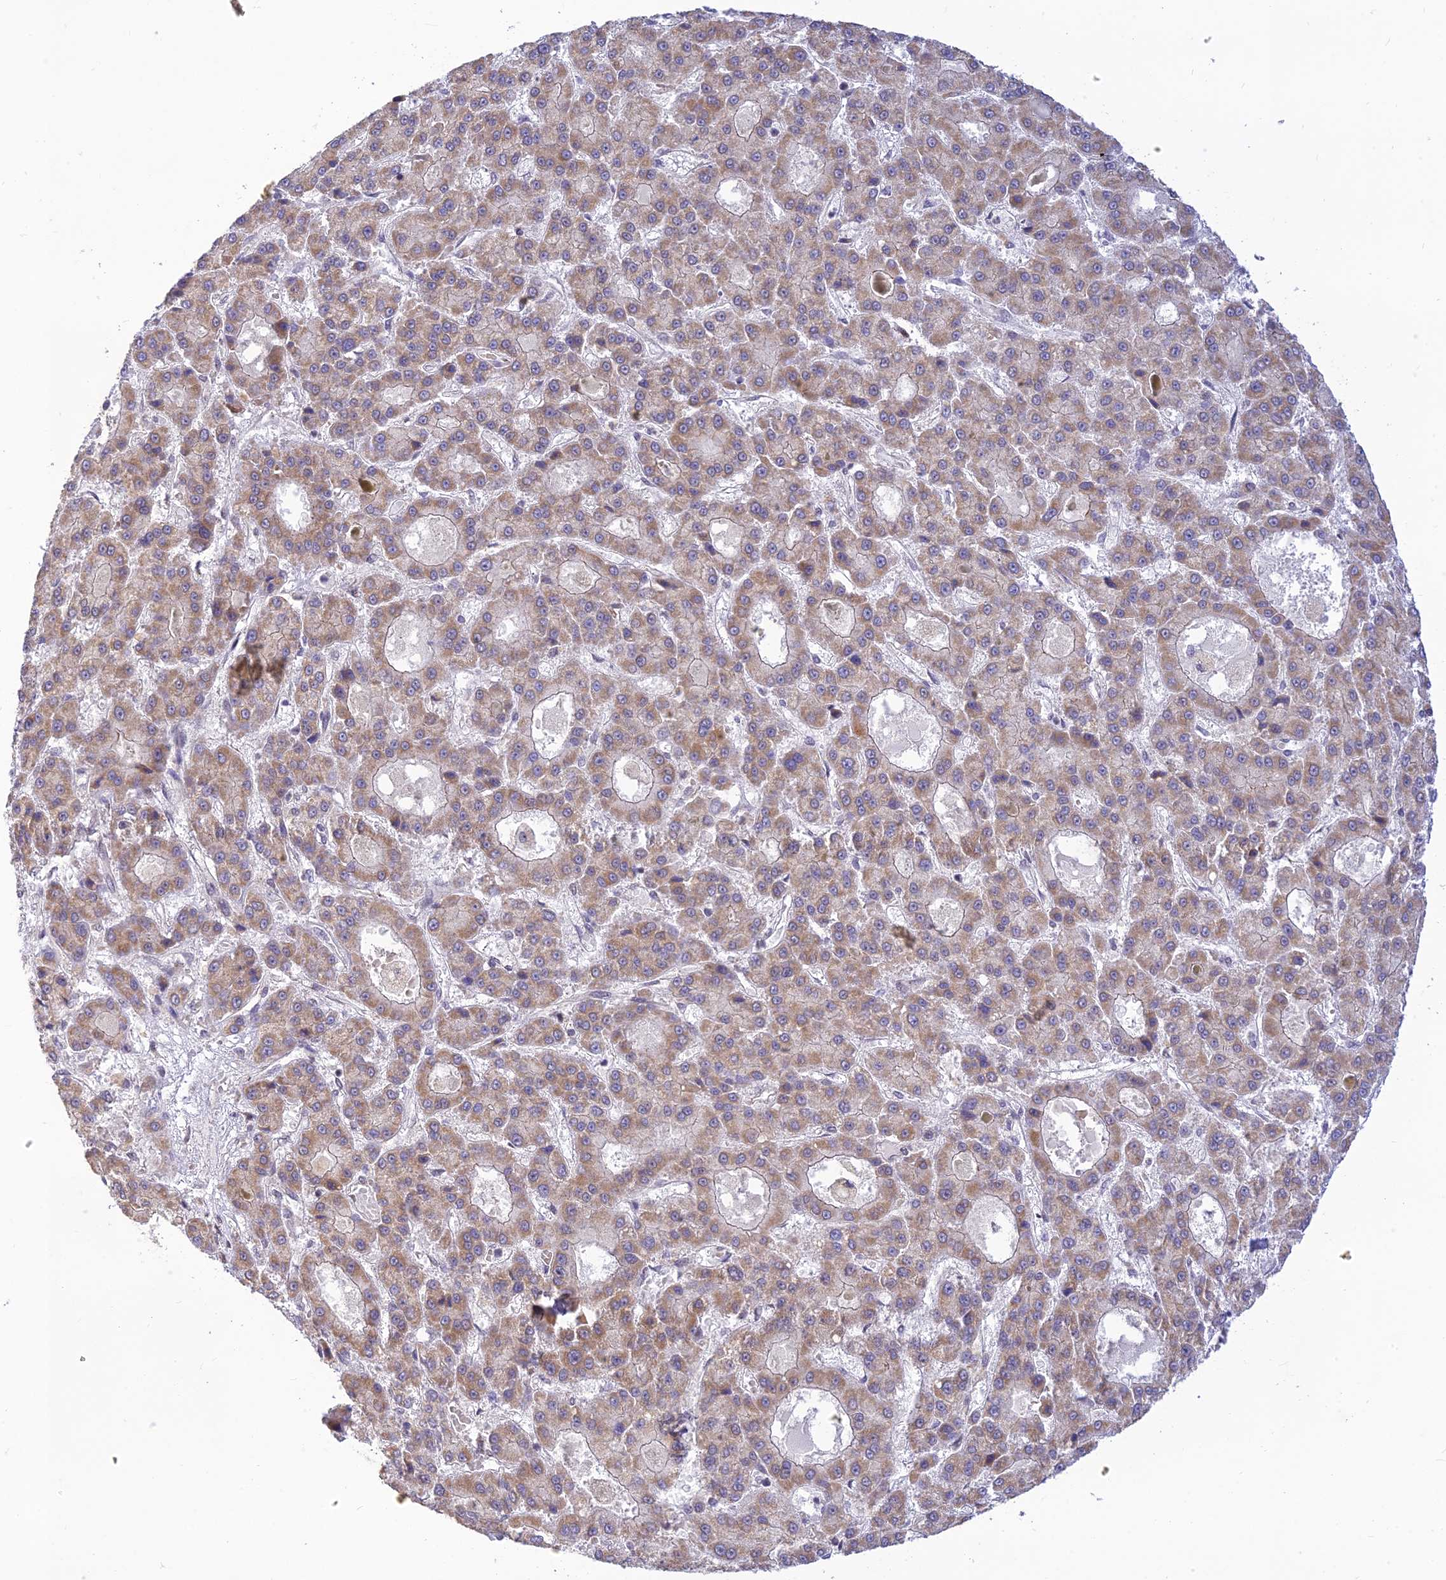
{"staining": {"intensity": "weak", "quantity": ">75%", "location": "cytoplasmic/membranous"}, "tissue": "liver cancer", "cell_type": "Tumor cells", "image_type": "cancer", "snomed": [{"axis": "morphology", "description": "Carcinoma, Hepatocellular, NOS"}, {"axis": "topography", "description": "Liver"}], "caption": "Protein staining shows weak cytoplasmic/membranous expression in approximately >75% of tumor cells in hepatocellular carcinoma (liver). (brown staining indicates protein expression, while blue staining denotes nuclei).", "gene": "MICOS13", "patient": {"sex": "male", "age": 70}}